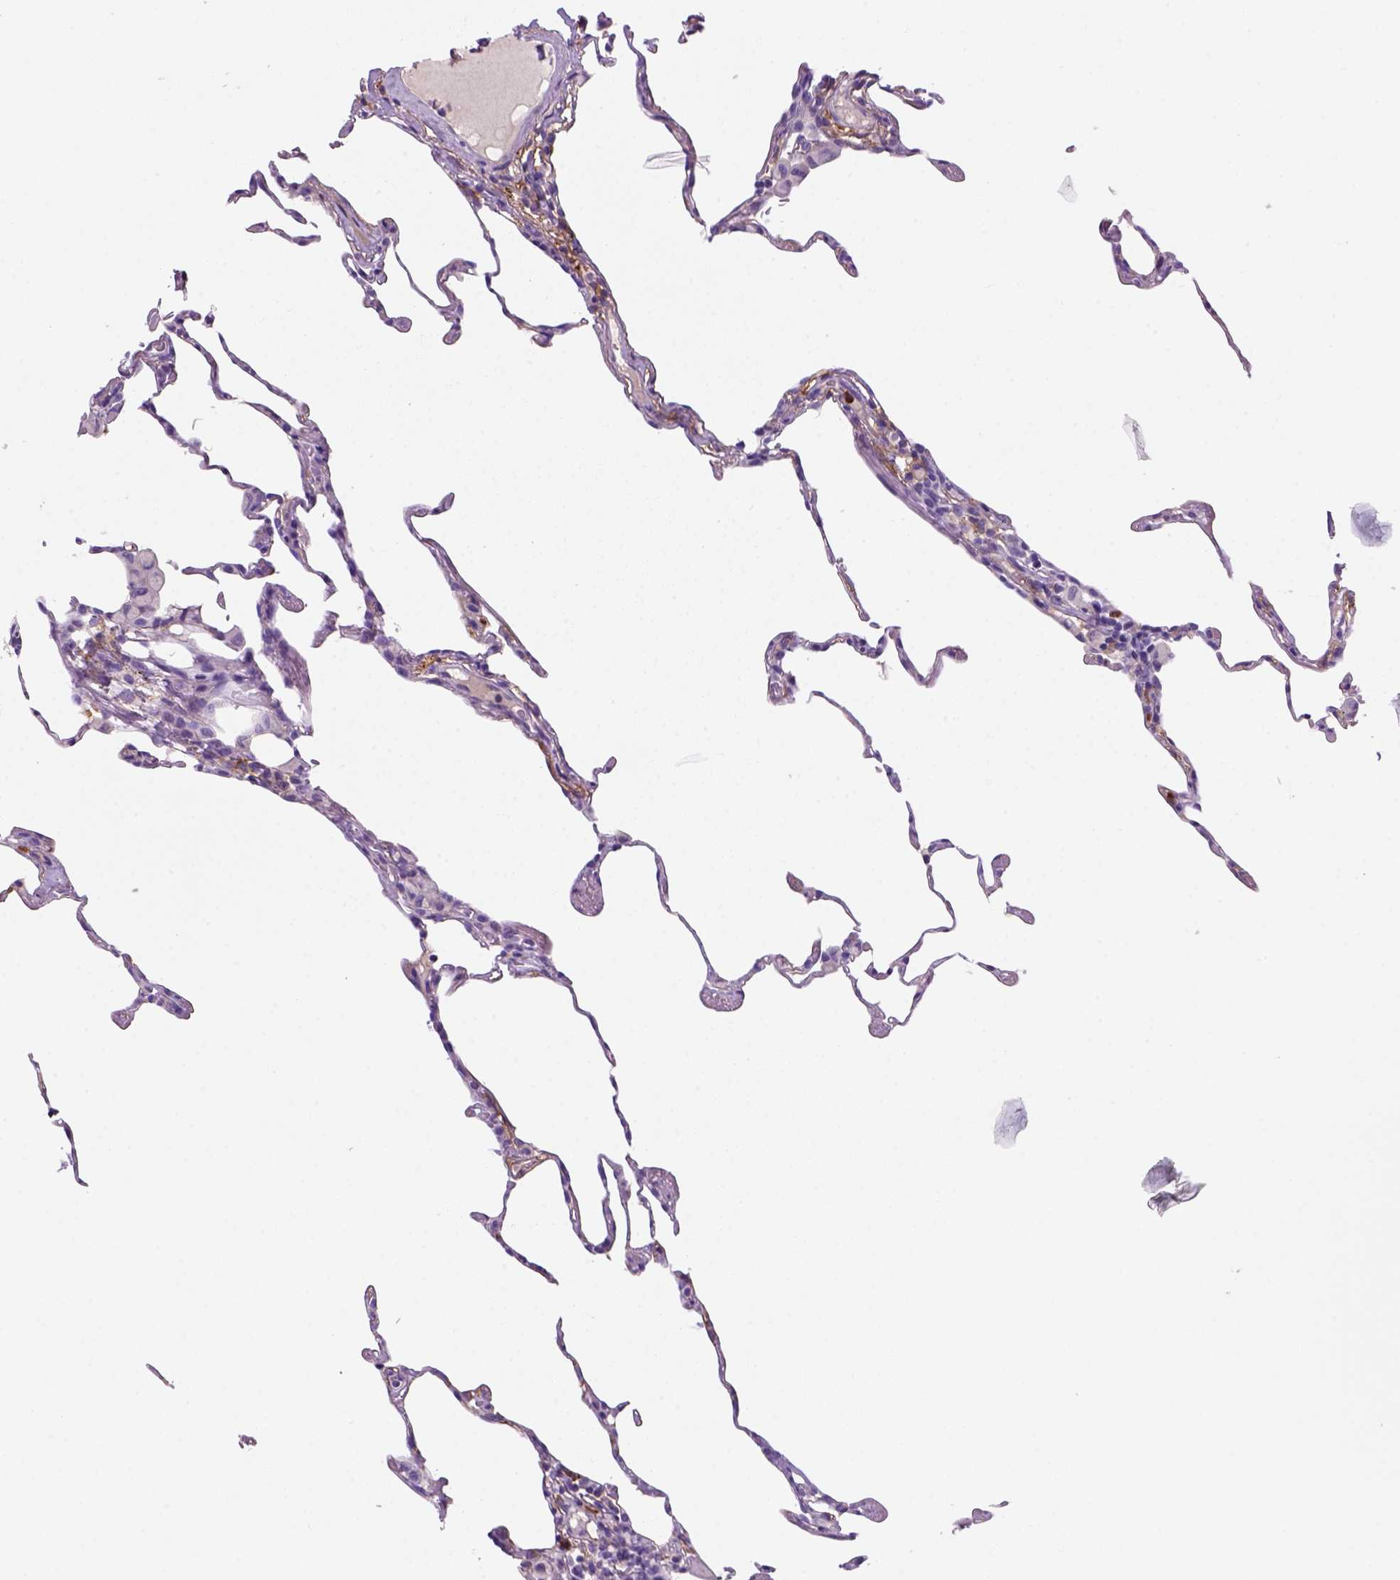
{"staining": {"intensity": "negative", "quantity": "none", "location": "none"}, "tissue": "lung", "cell_type": "Alveolar cells", "image_type": "normal", "snomed": [{"axis": "morphology", "description": "Normal tissue, NOS"}, {"axis": "topography", "description": "Lung"}], "caption": "This is a image of immunohistochemistry staining of normal lung, which shows no positivity in alveolar cells. (DAB IHC with hematoxylin counter stain).", "gene": "CD14", "patient": {"sex": "female", "age": 57}}